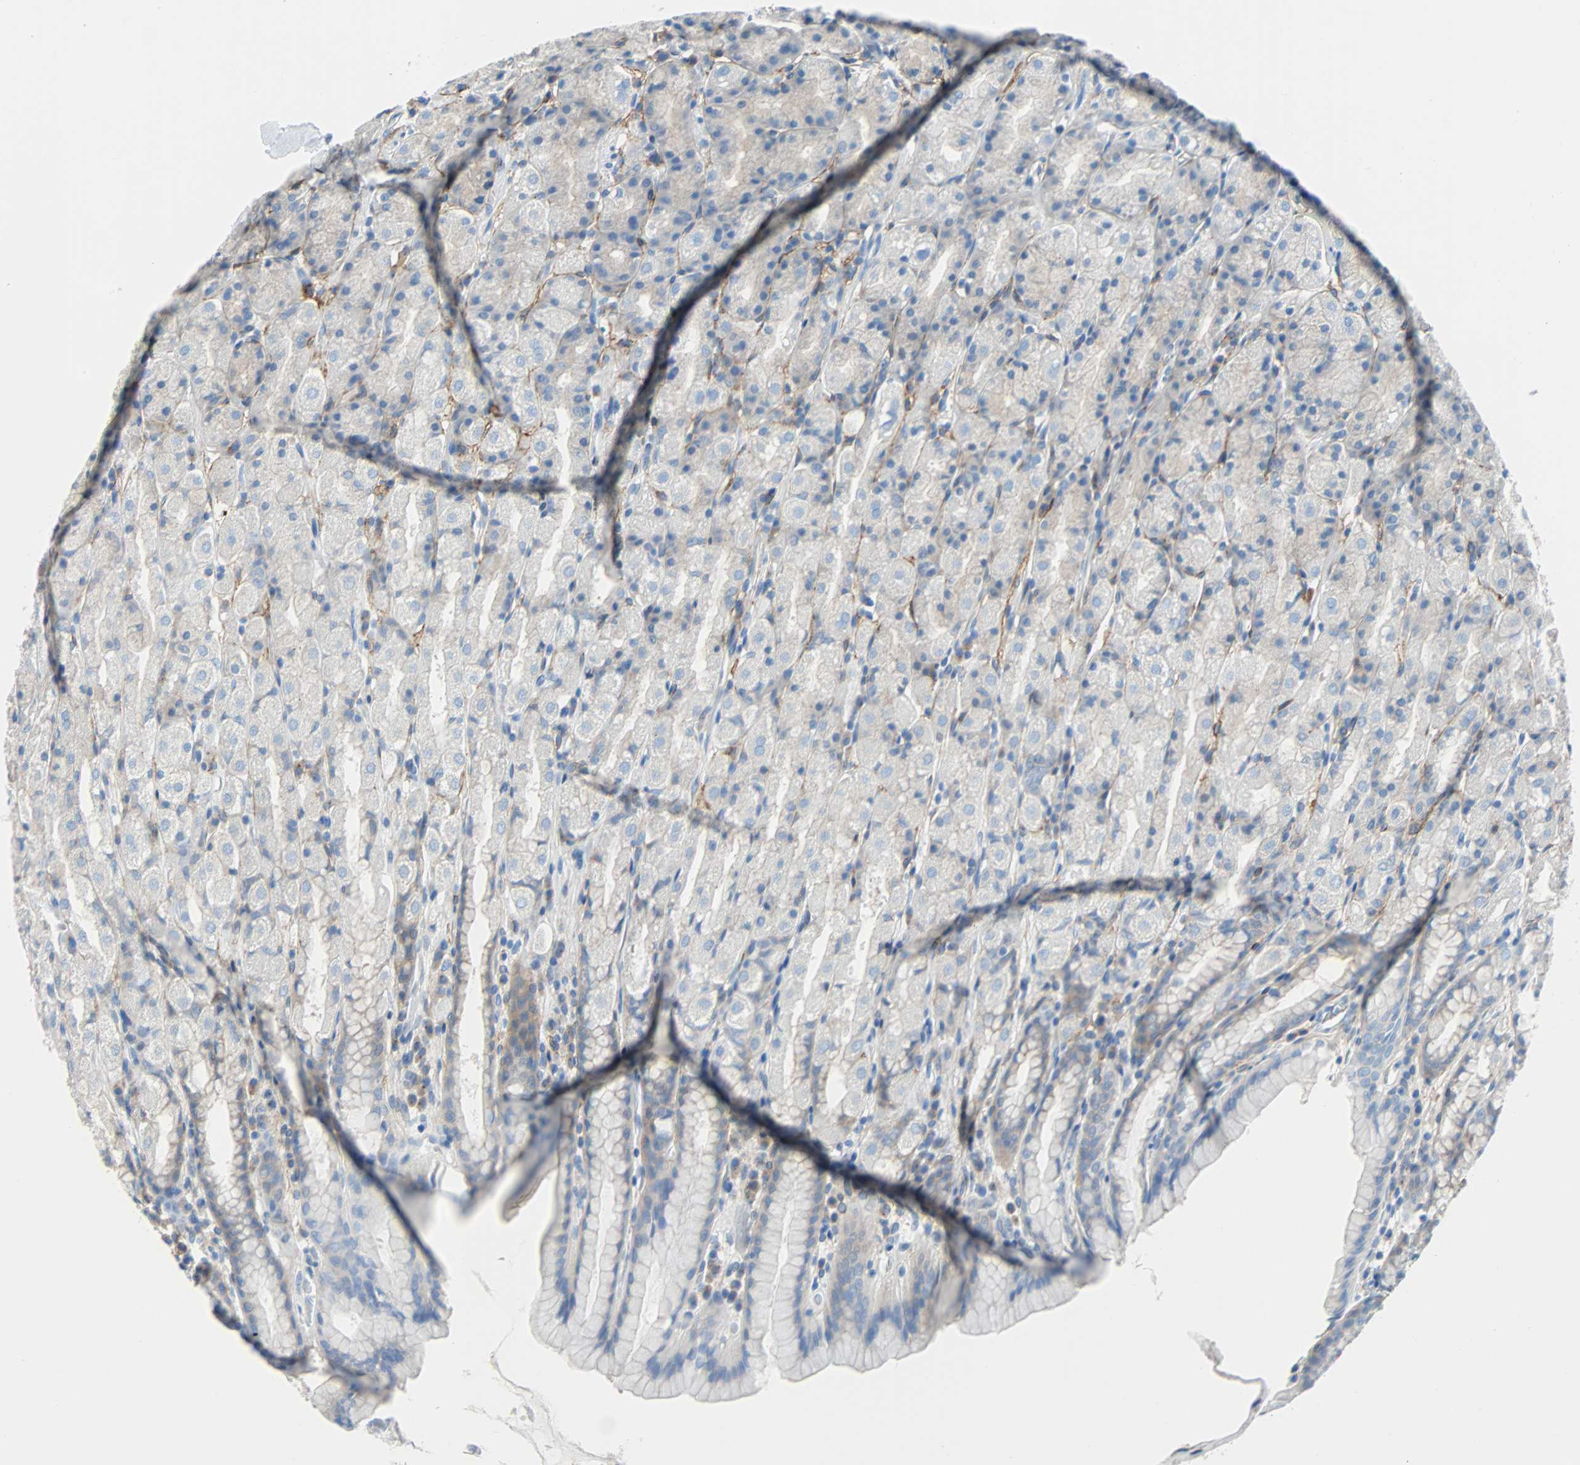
{"staining": {"intensity": "weak", "quantity": "<25%", "location": "cytoplasmic/membranous"}, "tissue": "stomach", "cell_type": "Glandular cells", "image_type": "normal", "snomed": [{"axis": "morphology", "description": "Normal tissue, NOS"}, {"axis": "topography", "description": "Stomach, upper"}], "caption": "Immunohistochemistry (IHC) image of benign stomach stained for a protein (brown), which displays no positivity in glandular cells.", "gene": "PDPN", "patient": {"sex": "male", "age": 68}}